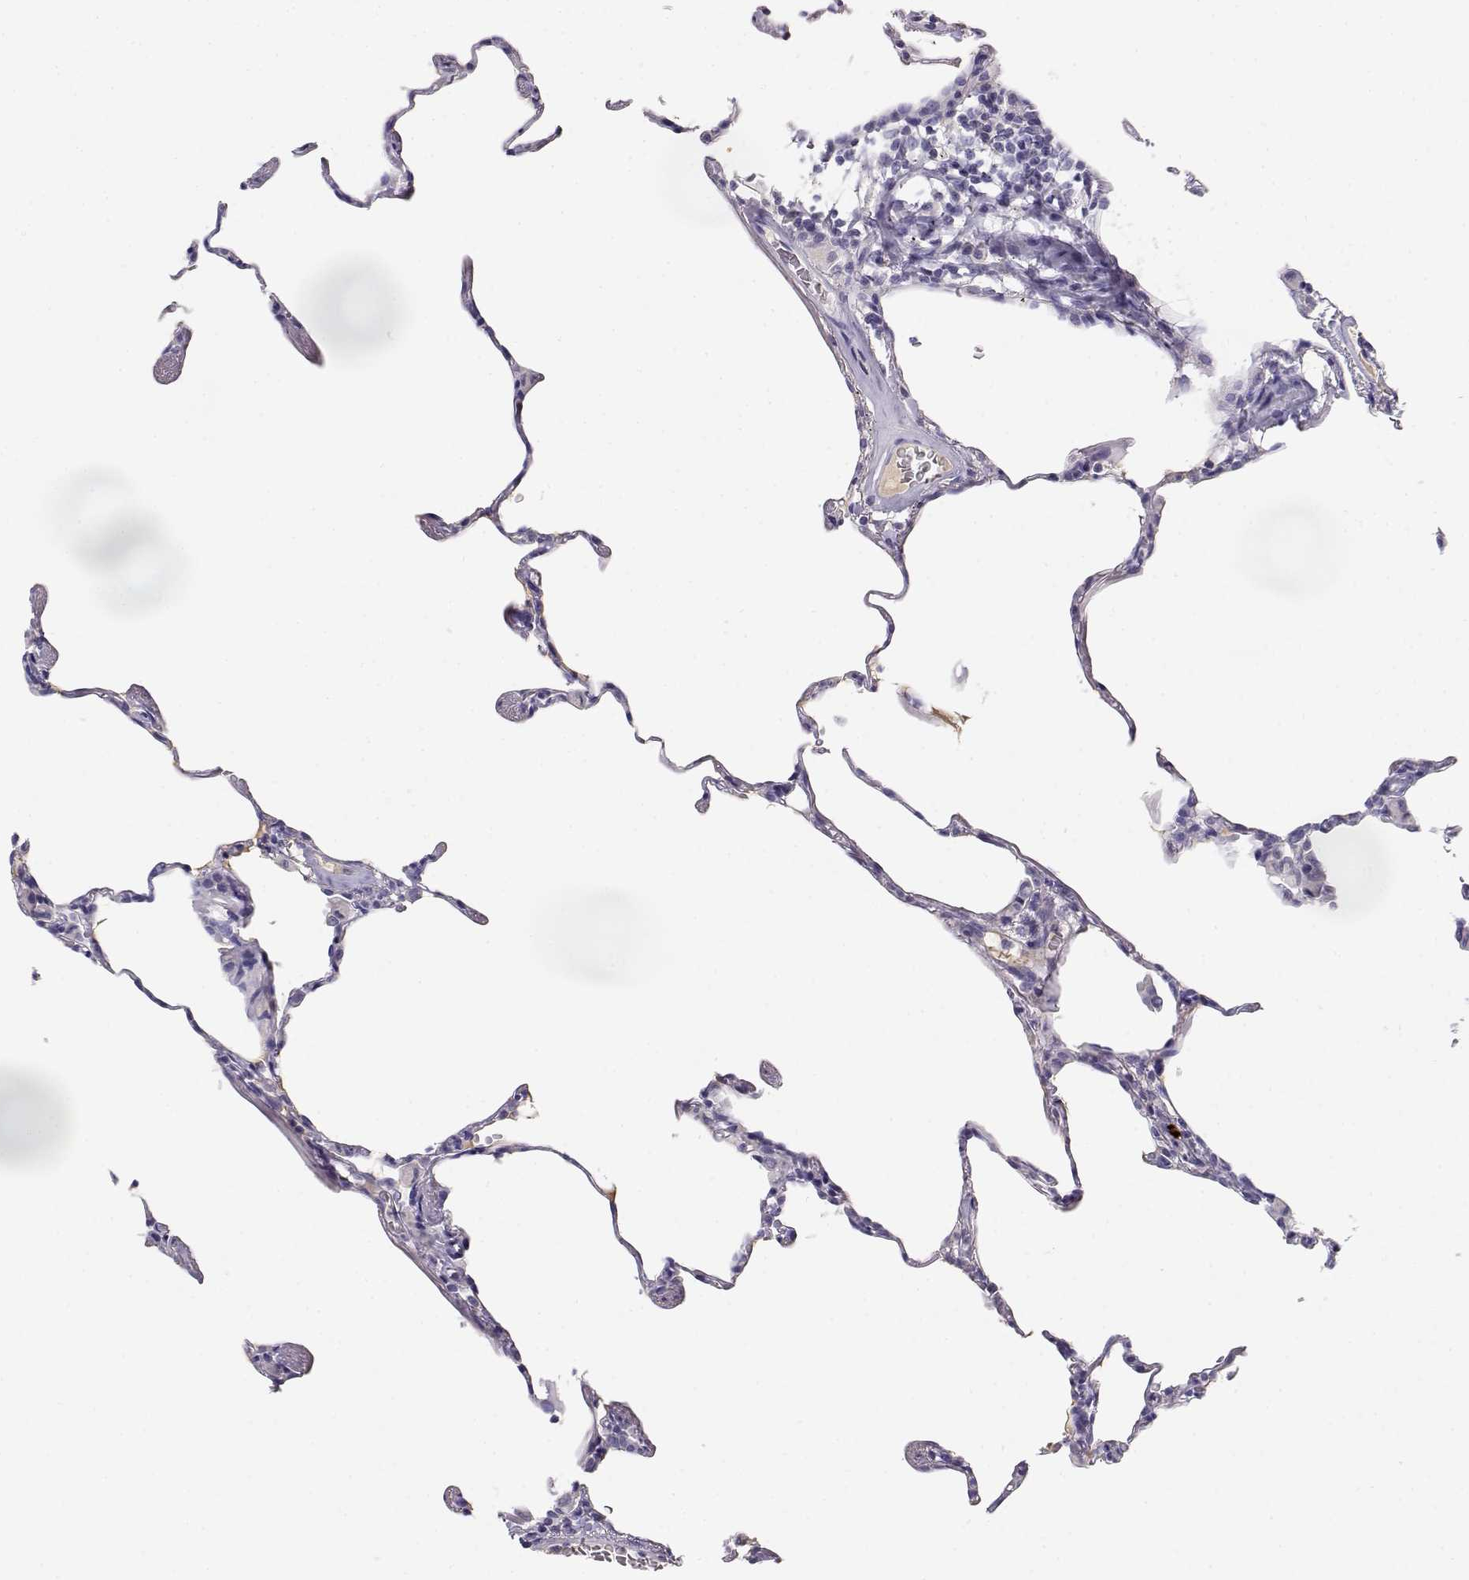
{"staining": {"intensity": "negative", "quantity": "none", "location": "none"}, "tissue": "lung", "cell_type": "Alveolar cells", "image_type": "normal", "snomed": [{"axis": "morphology", "description": "Normal tissue, NOS"}, {"axis": "topography", "description": "Lung"}], "caption": "Lung stained for a protein using IHC exhibits no positivity alveolar cells.", "gene": "GPR174", "patient": {"sex": "female", "age": 57}}